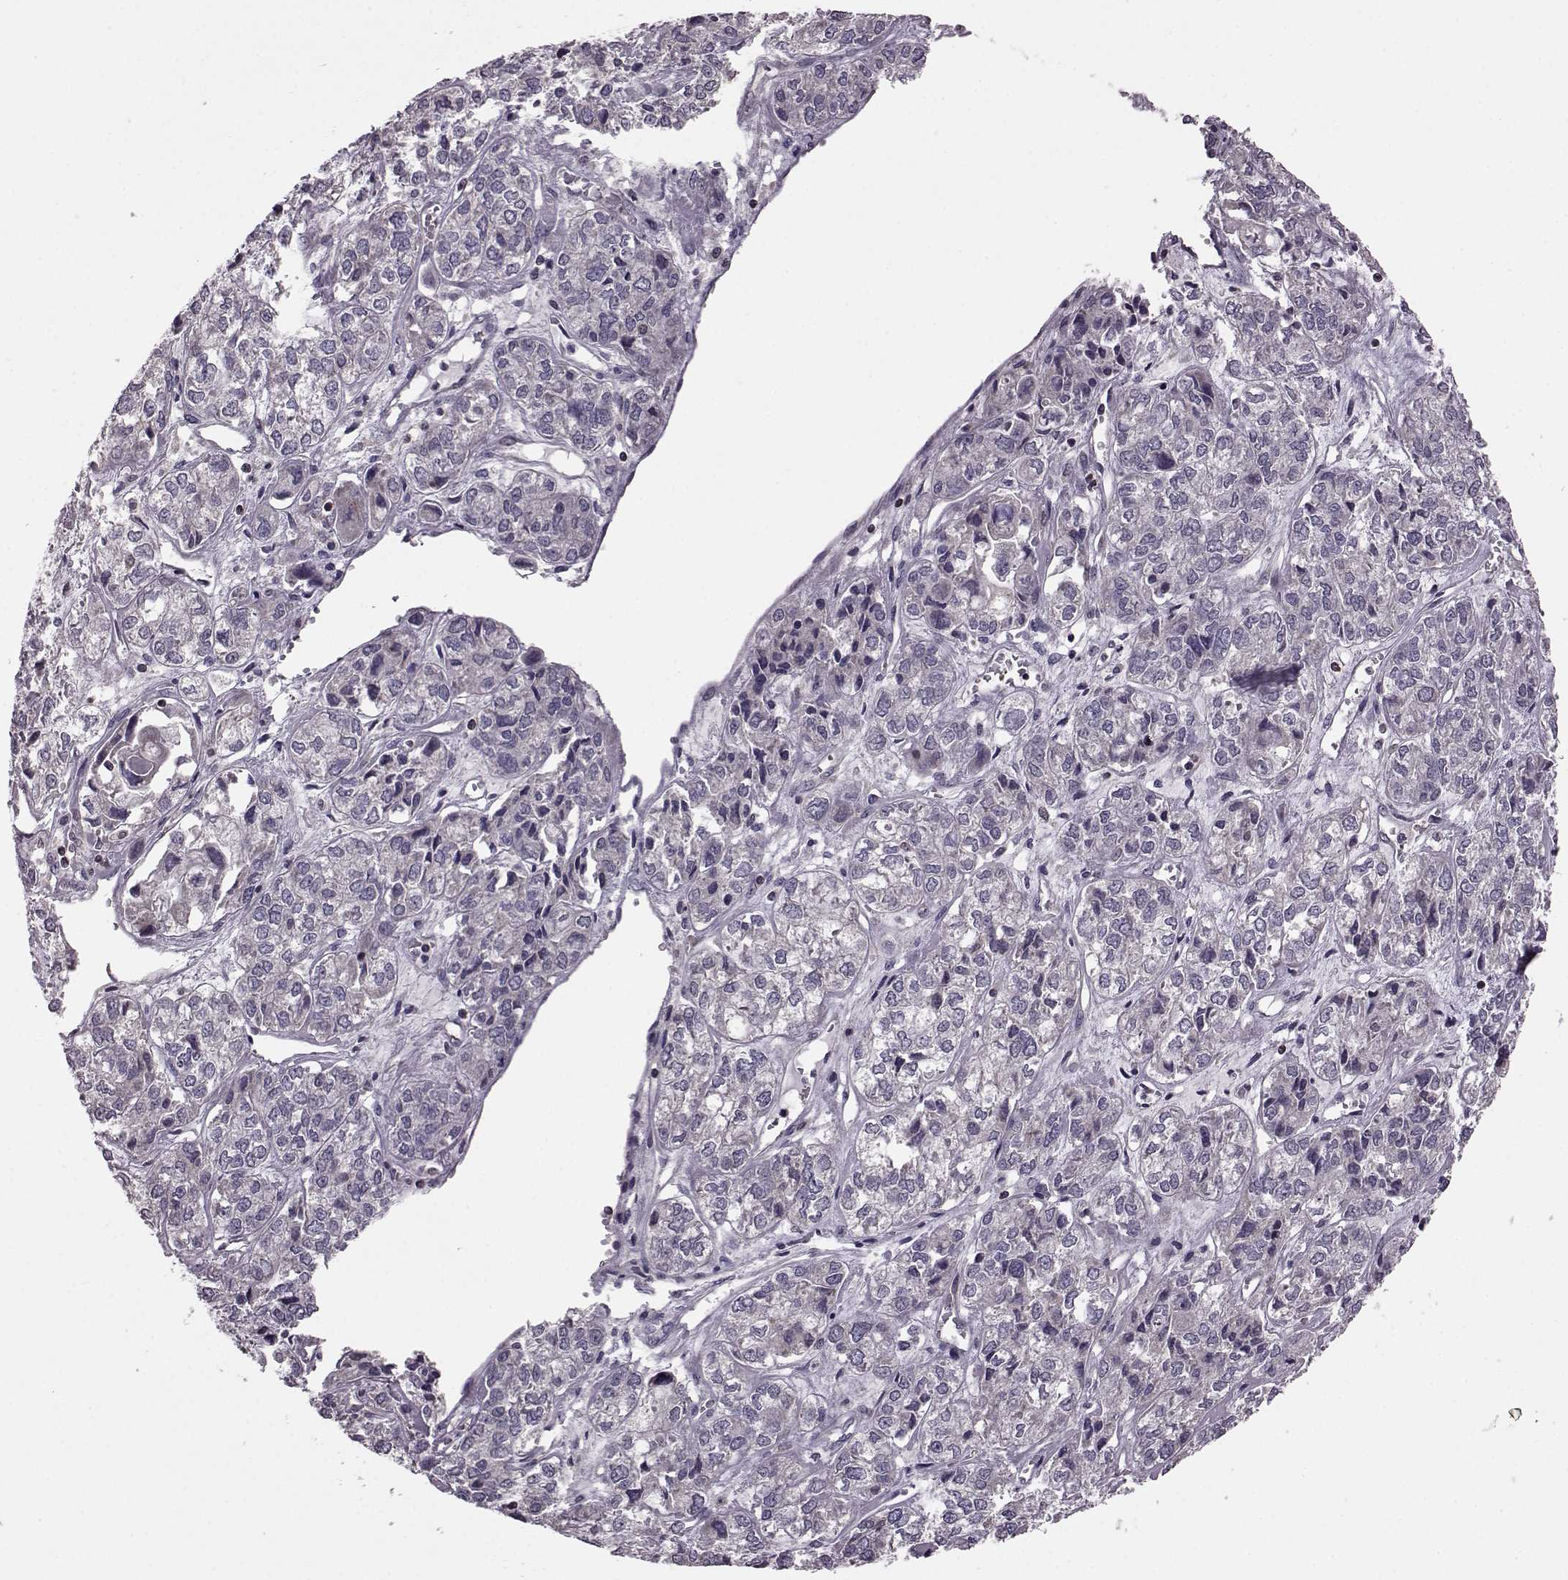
{"staining": {"intensity": "negative", "quantity": "none", "location": "none"}, "tissue": "ovarian cancer", "cell_type": "Tumor cells", "image_type": "cancer", "snomed": [{"axis": "morphology", "description": "Carcinoma, endometroid"}, {"axis": "topography", "description": "Ovary"}], "caption": "DAB immunohistochemical staining of ovarian cancer (endometroid carcinoma) reveals no significant staining in tumor cells.", "gene": "CDC42SE1", "patient": {"sex": "female", "age": 64}}